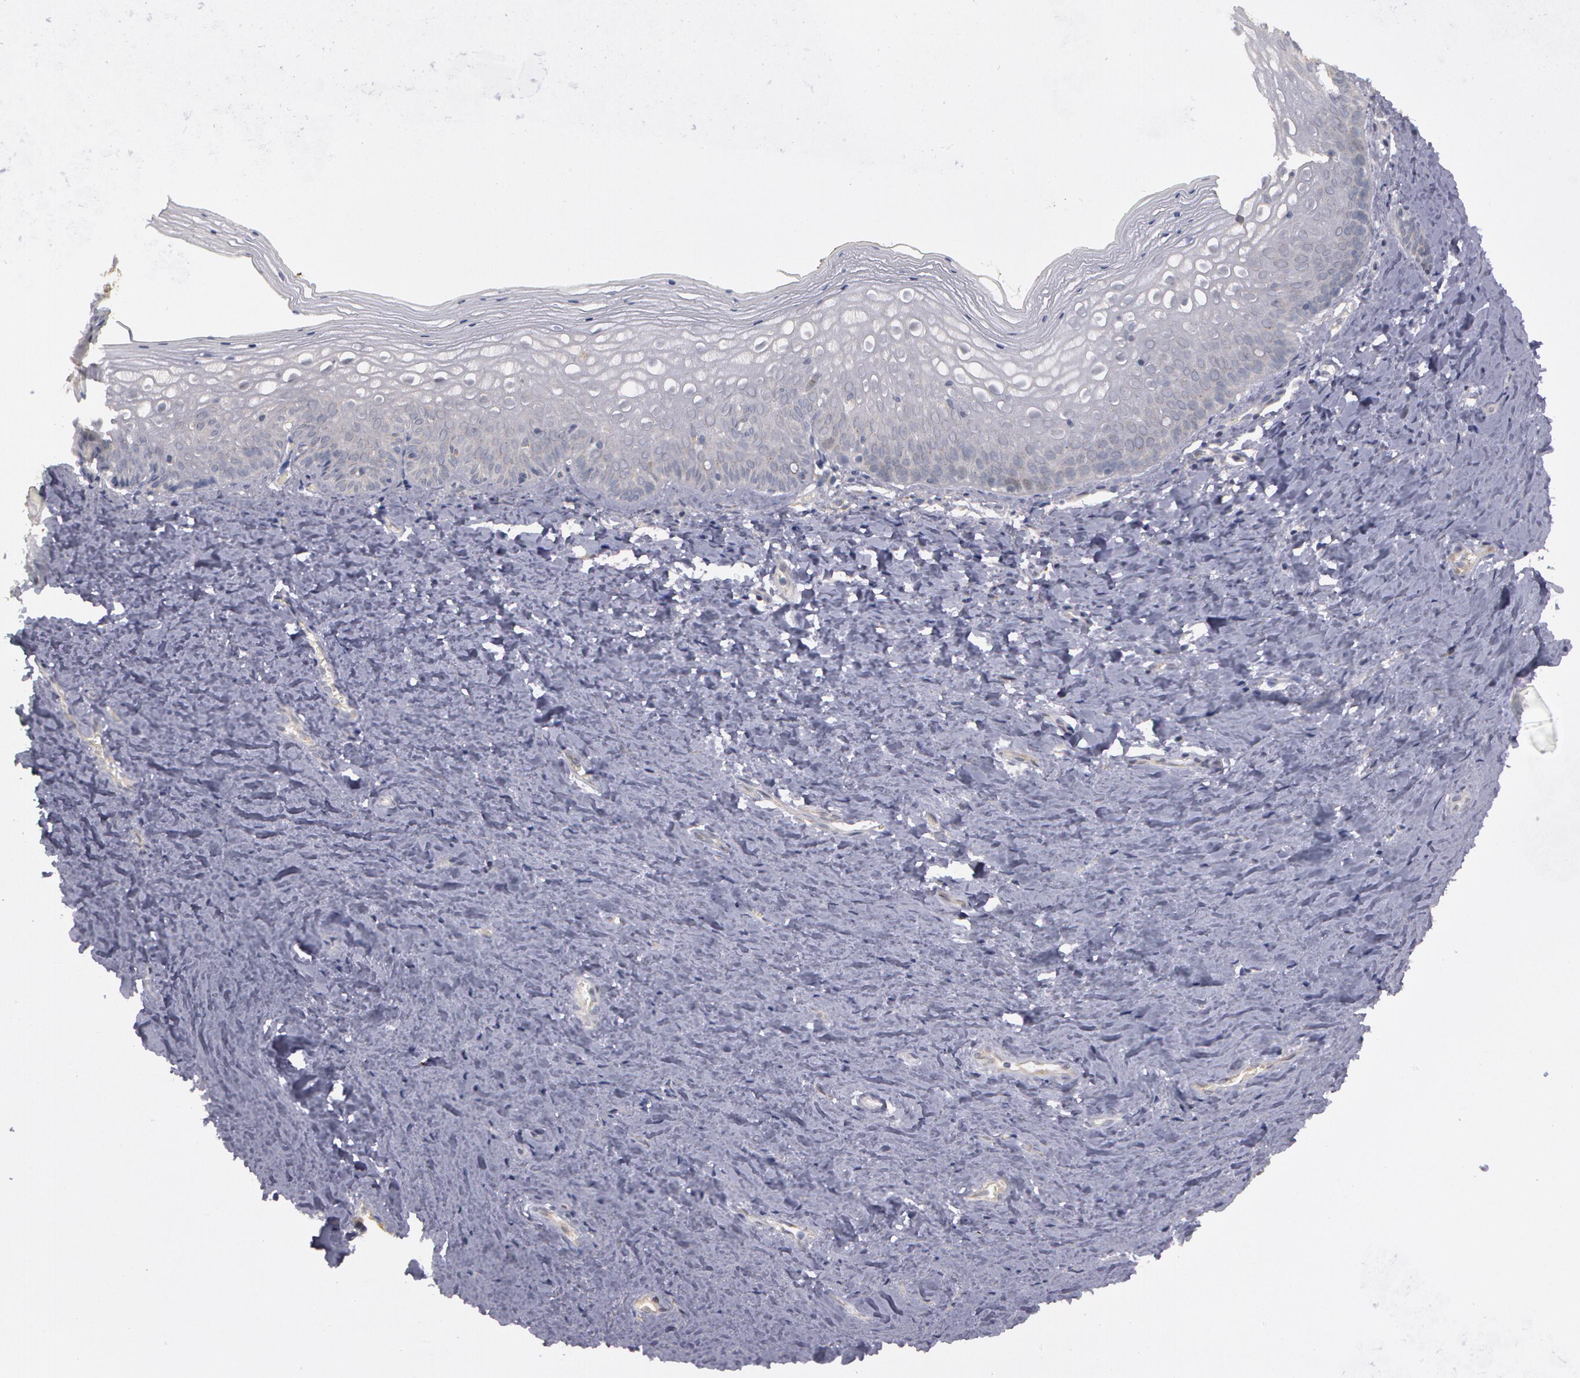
{"staining": {"intensity": "weak", "quantity": "<25%", "location": "nuclear"}, "tissue": "vagina", "cell_type": "Squamous epithelial cells", "image_type": "normal", "snomed": [{"axis": "morphology", "description": "Normal tissue, NOS"}, {"axis": "topography", "description": "Vagina"}], "caption": "IHC of benign human vagina reveals no staining in squamous epithelial cells.", "gene": "STX5", "patient": {"sex": "female", "age": 46}}